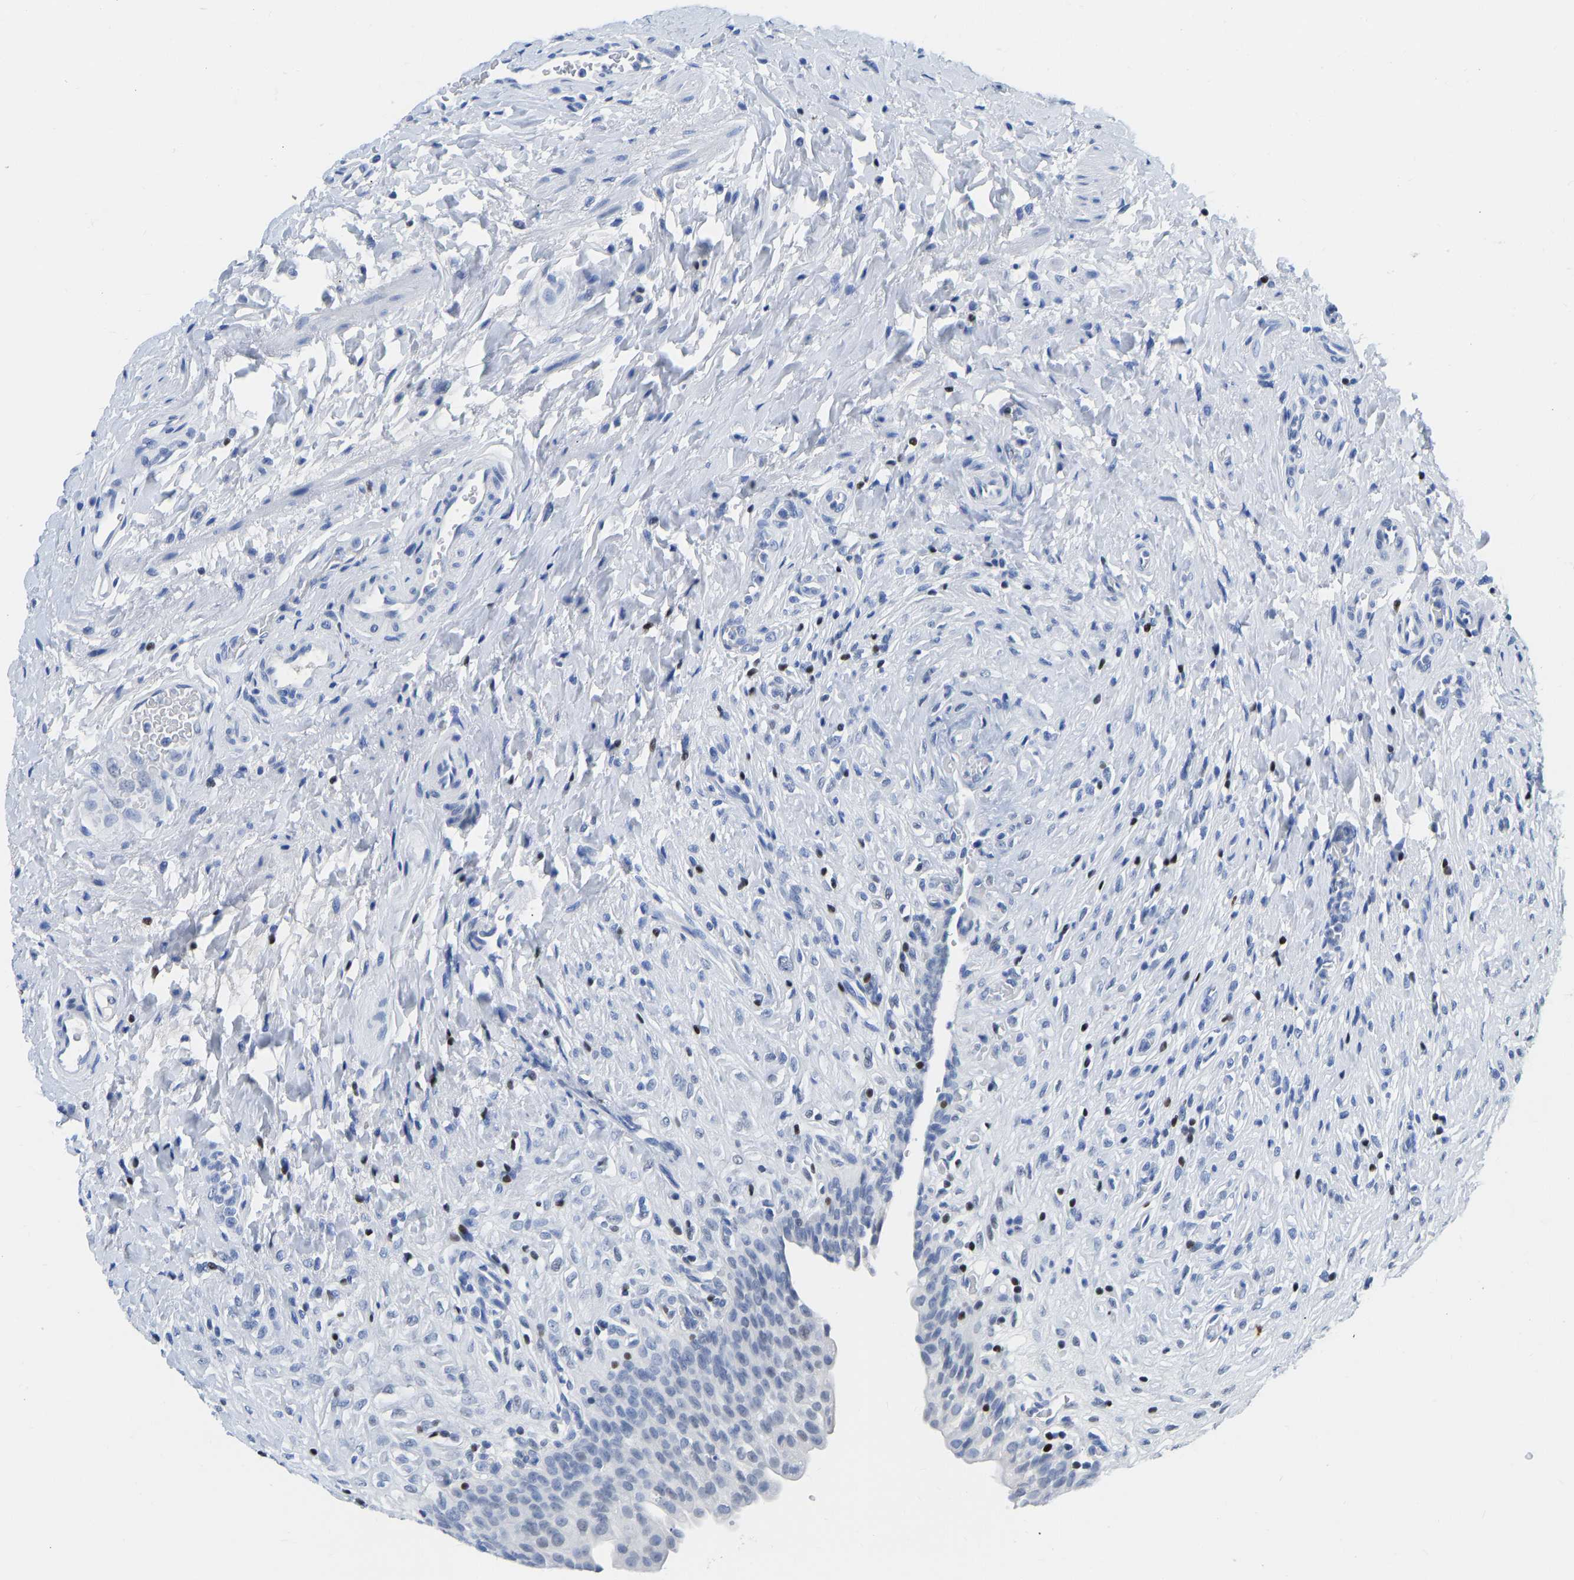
{"staining": {"intensity": "negative", "quantity": "none", "location": "none"}, "tissue": "urinary bladder", "cell_type": "Urothelial cells", "image_type": "normal", "snomed": [{"axis": "morphology", "description": "Urothelial carcinoma, High grade"}, {"axis": "topography", "description": "Urinary bladder"}], "caption": "DAB immunohistochemical staining of normal urinary bladder shows no significant positivity in urothelial cells. (Immunohistochemistry (ihc), brightfield microscopy, high magnification).", "gene": "TCF7", "patient": {"sex": "male", "age": 46}}